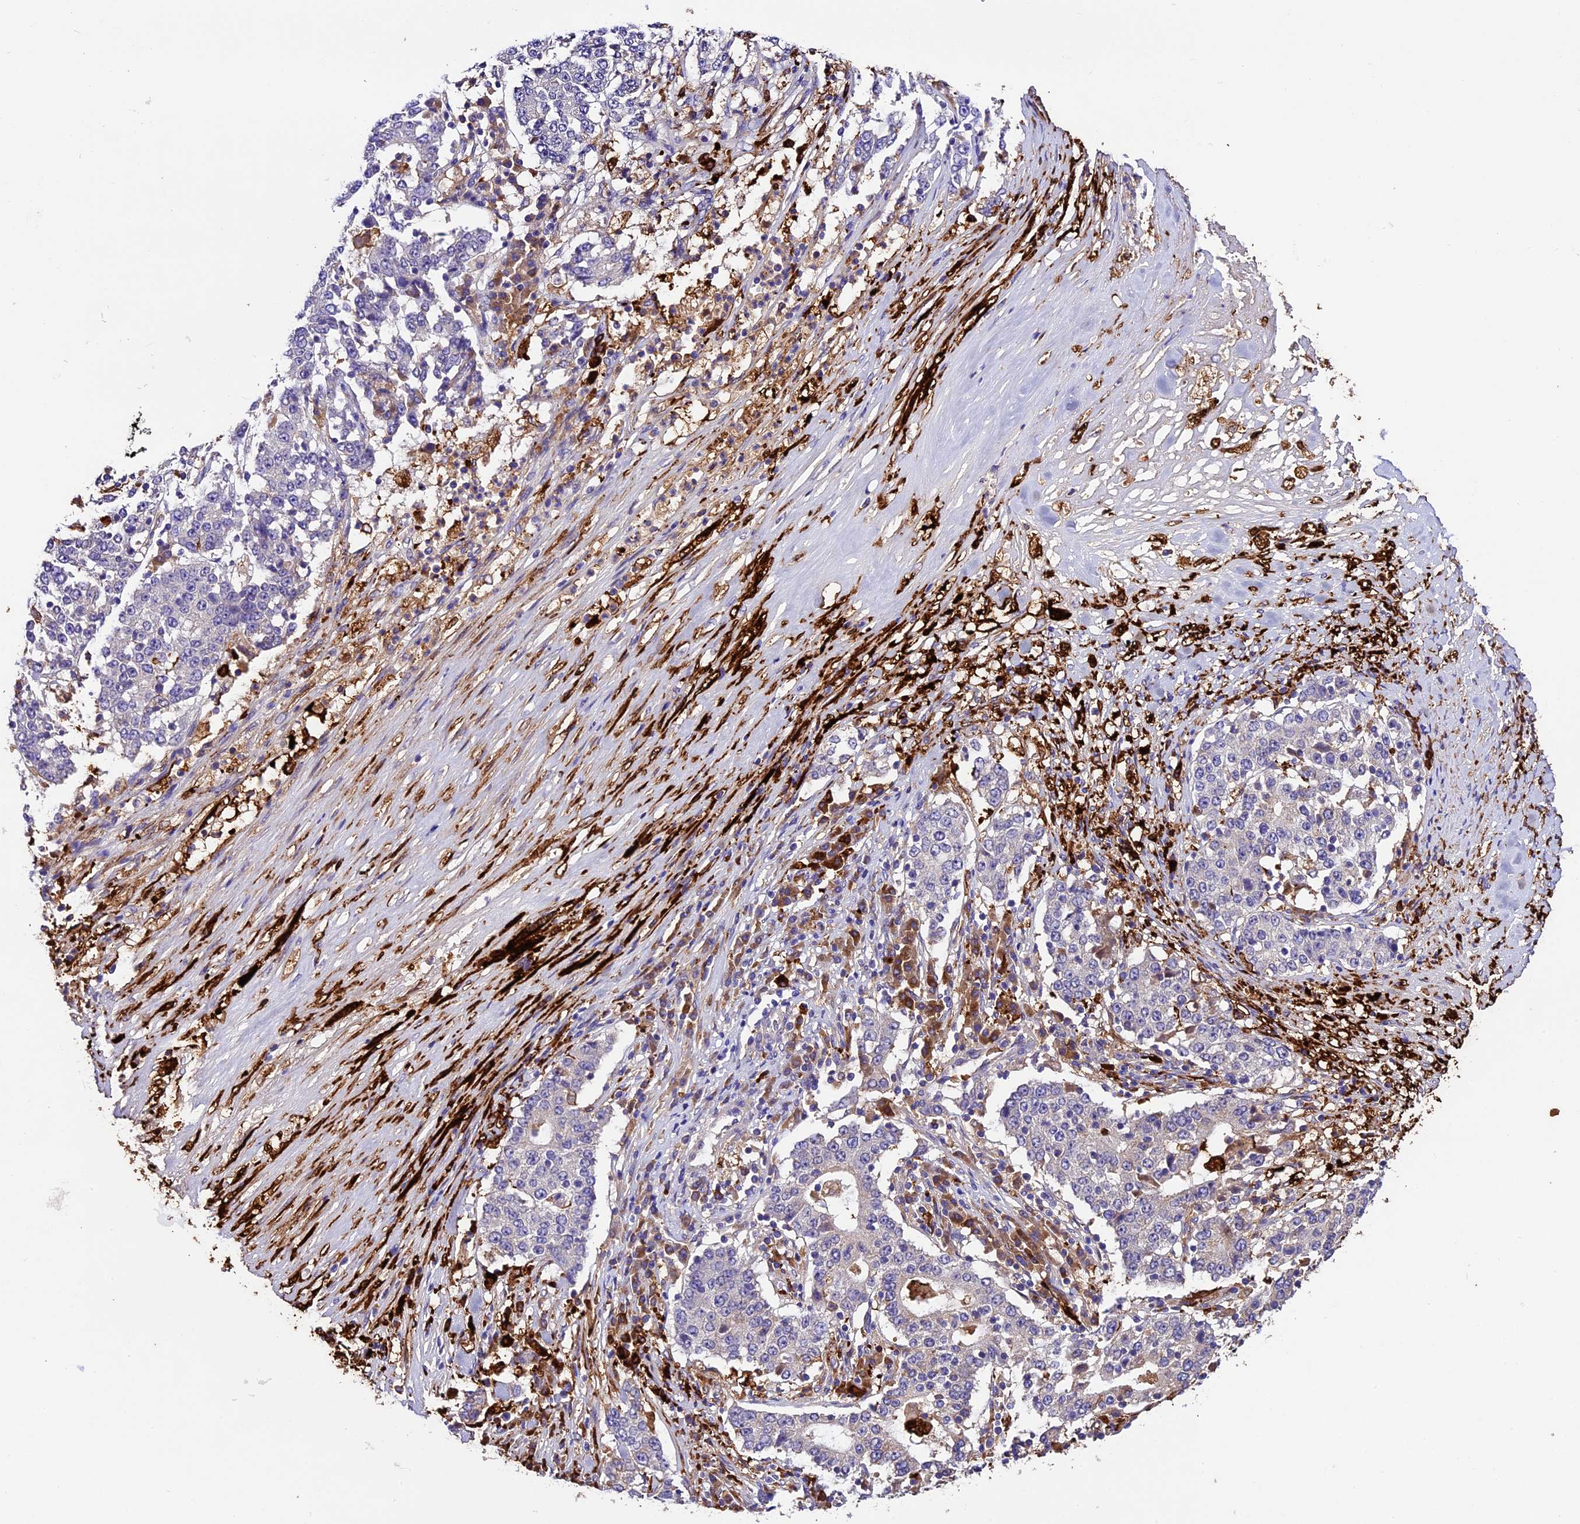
{"staining": {"intensity": "negative", "quantity": "none", "location": "none"}, "tissue": "stomach cancer", "cell_type": "Tumor cells", "image_type": "cancer", "snomed": [{"axis": "morphology", "description": "Adenocarcinoma, NOS"}, {"axis": "topography", "description": "Stomach"}], "caption": "Tumor cells are negative for protein expression in human adenocarcinoma (stomach).", "gene": "CILP2", "patient": {"sex": "male", "age": 59}}